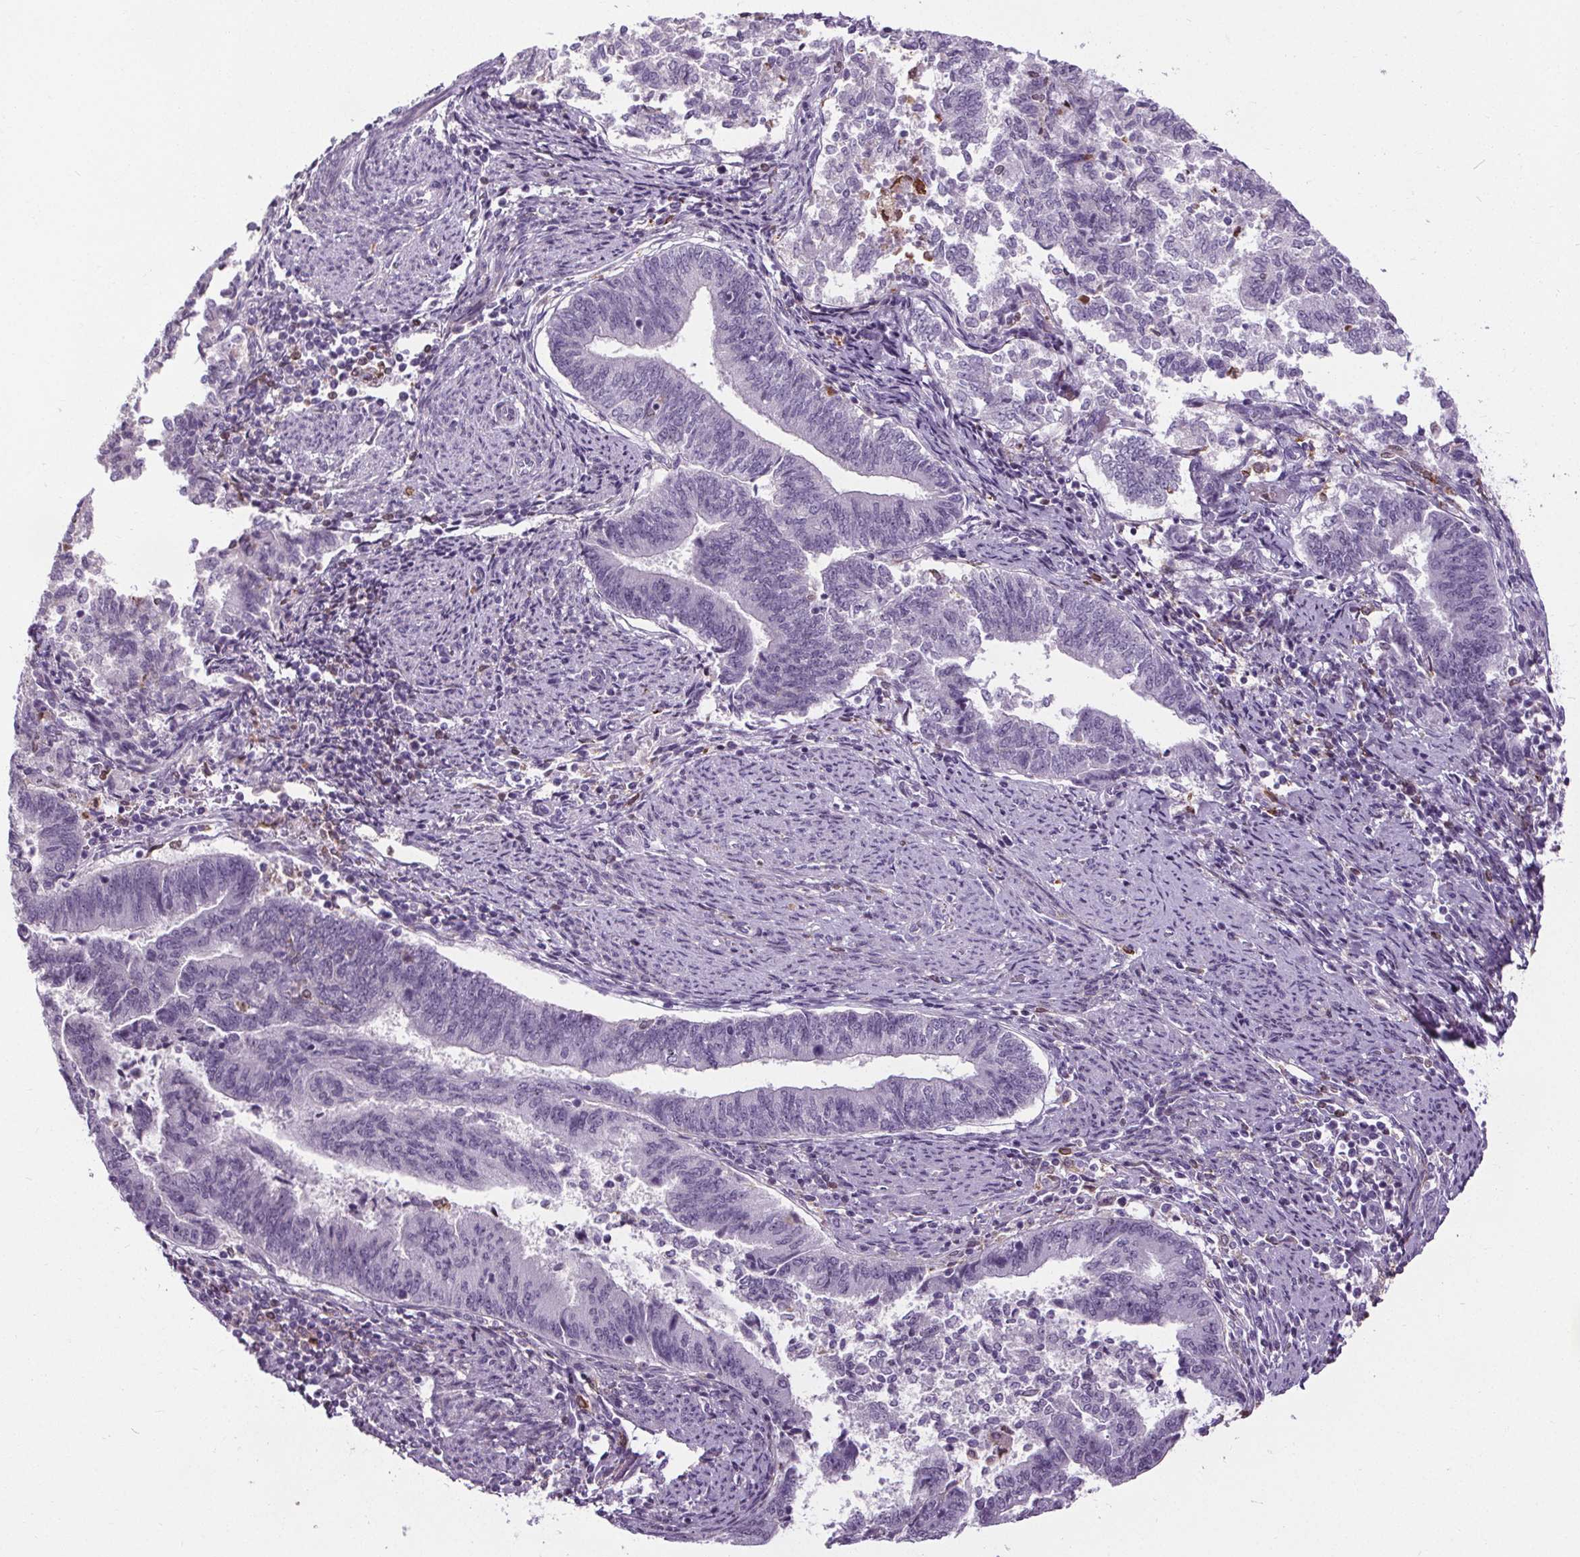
{"staining": {"intensity": "negative", "quantity": "none", "location": "none"}, "tissue": "endometrial cancer", "cell_type": "Tumor cells", "image_type": "cancer", "snomed": [{"axis": "morphology", "description": "Adenocarcinoma, NOS"}, {"axis": "topography", "description": "Endometrium"}], "caption": "DAB (3,3'-diaminobenzidine) immunohistochemical staining of human endometrial cancer exhibits no significant staining in tumor cells.", "gene": "TMEM240", "patient": {"sex": "female", "age": 65}}